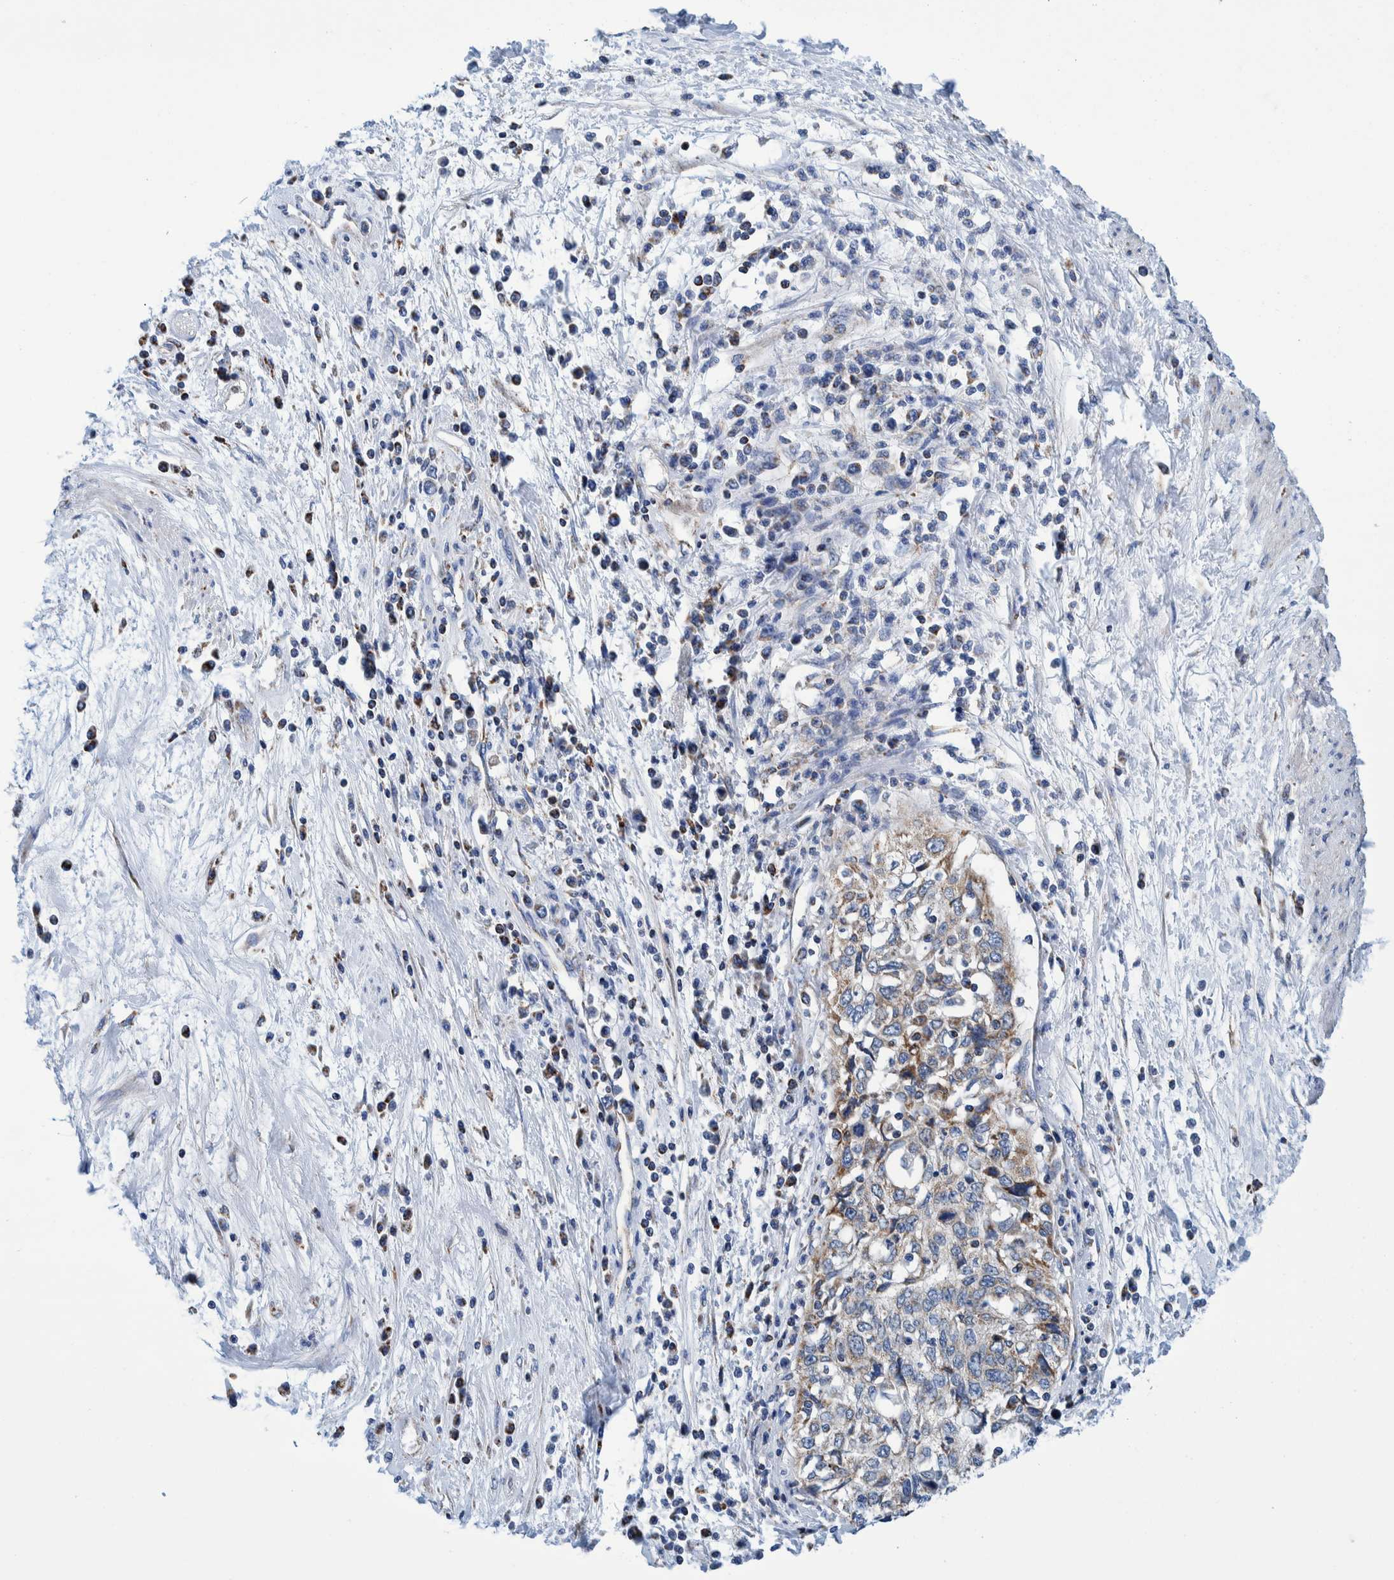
{"staining": {"intensity": "weak", "quantity": "25%-75%", "location": "cytoplasmic/membranous"}, "tissue": "cervical cancer", "cell_type": "Tumor cells", "image_type": "cancer", "snomed": [{"axis": "morphology", "description": "Squamous cell carcinoma, NOS"}, {"axis": "topography", "description": "Cervix"}], "caption": "An immunohistochemistry image of neoplastic tissue is shown. Protein staining in brown labels weak cytoplasmic/membranous positivity in cervical squamous cell carcinoma within tumor cells.", "gene": "BZW2", "patient": {"sex": "female", "age": 57}}